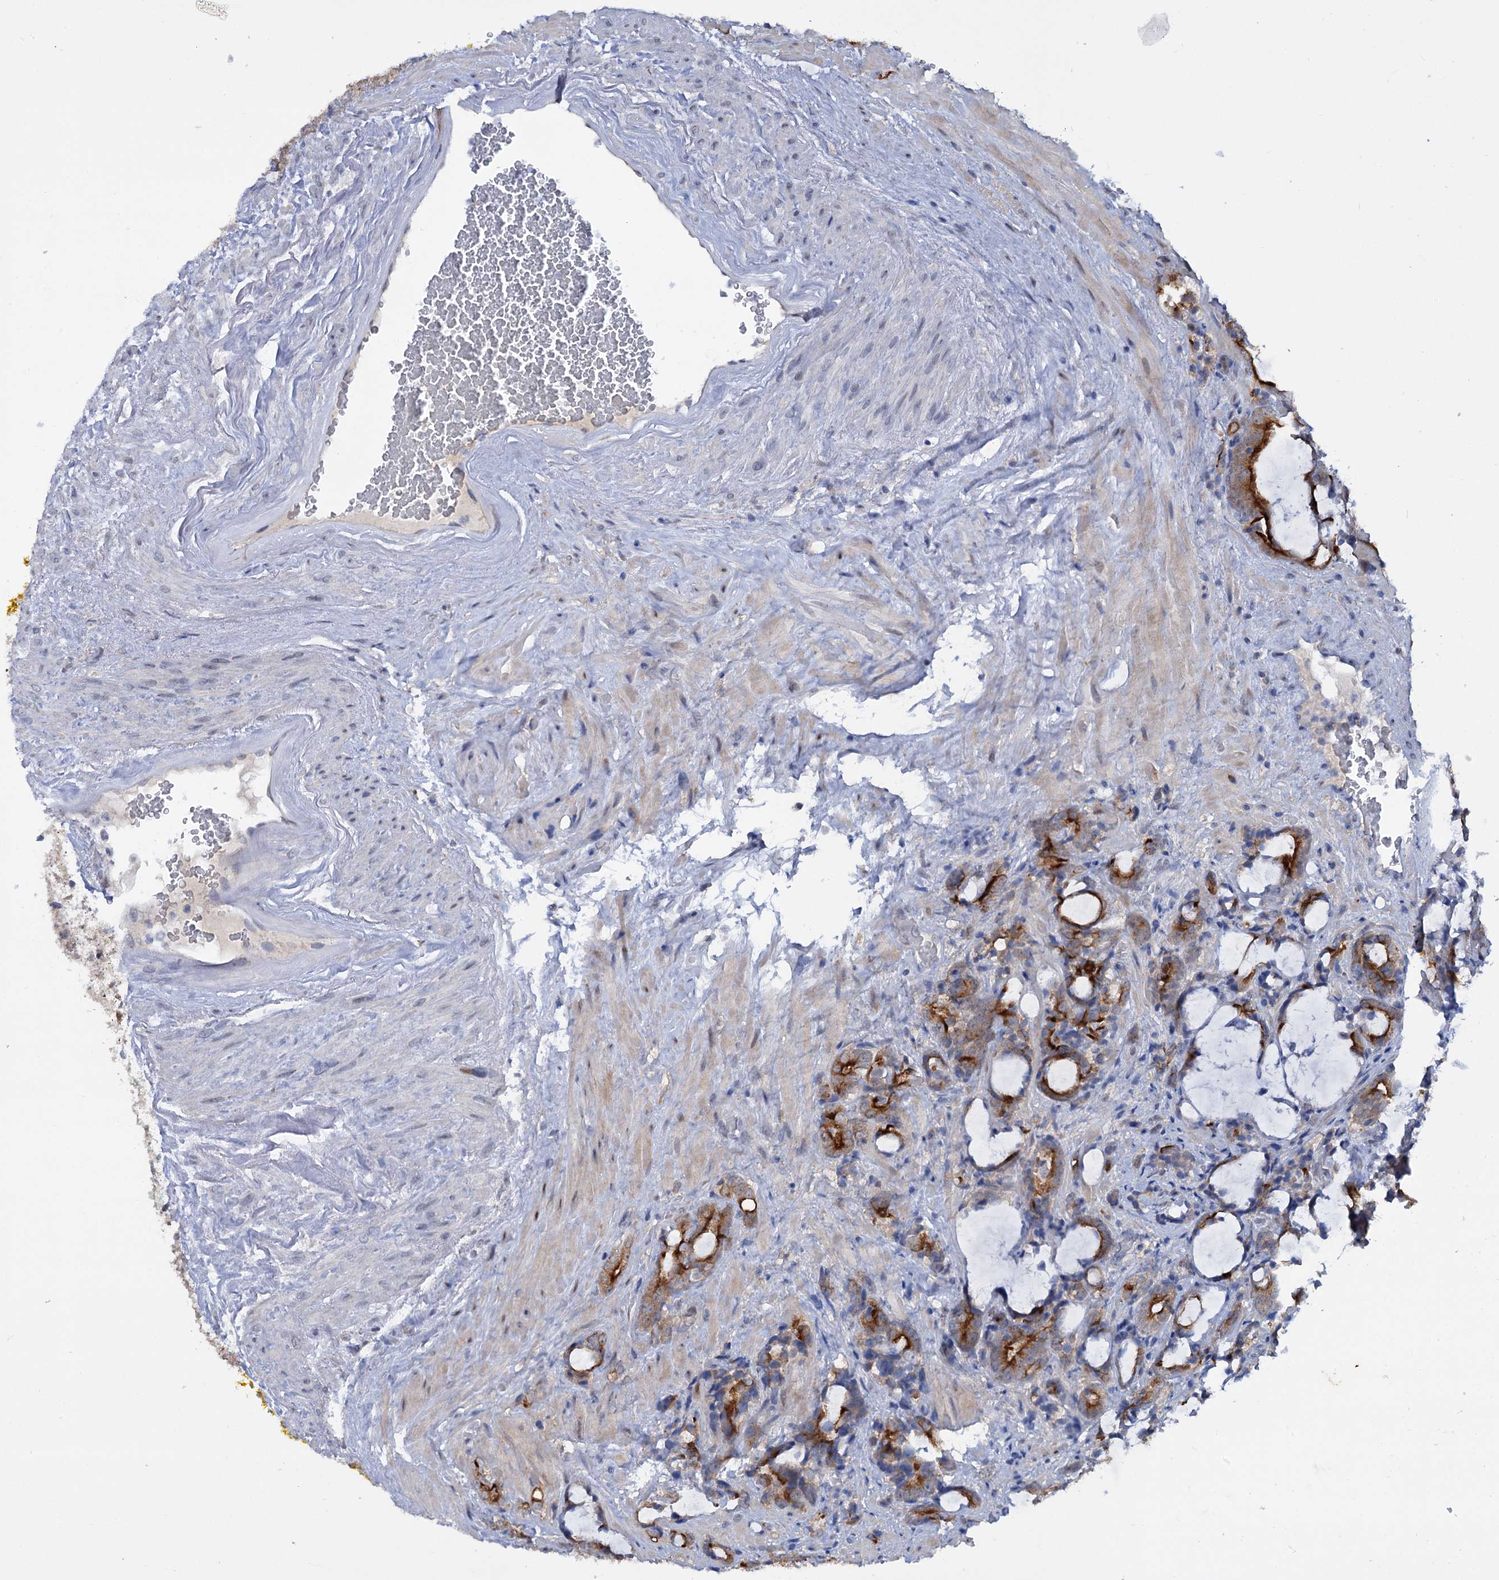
{"staining": {"intensity": "strong", "quantity": ">75%", "location": "cytoplasmic/membranous"}, "tissue": "prostate cancer", "cell_type": "Tumor cells", "image_type": "cancer", "snomed": [{"axis": "morphology", "description": "Adenocarcinoma, High grade"}, {"axis": "topography", "description": "Prostate and seminal vesicle, NOS"}], "caption": "DAB immunohistochemical staining of human adenocarcinoma (high-grade) (prostate) displays strong cytoplasmic/membranous protein positivity in about >75% of tumor cells.", "gene": "MID1IP1", "patient": {"sex": "male", "age": 67}}